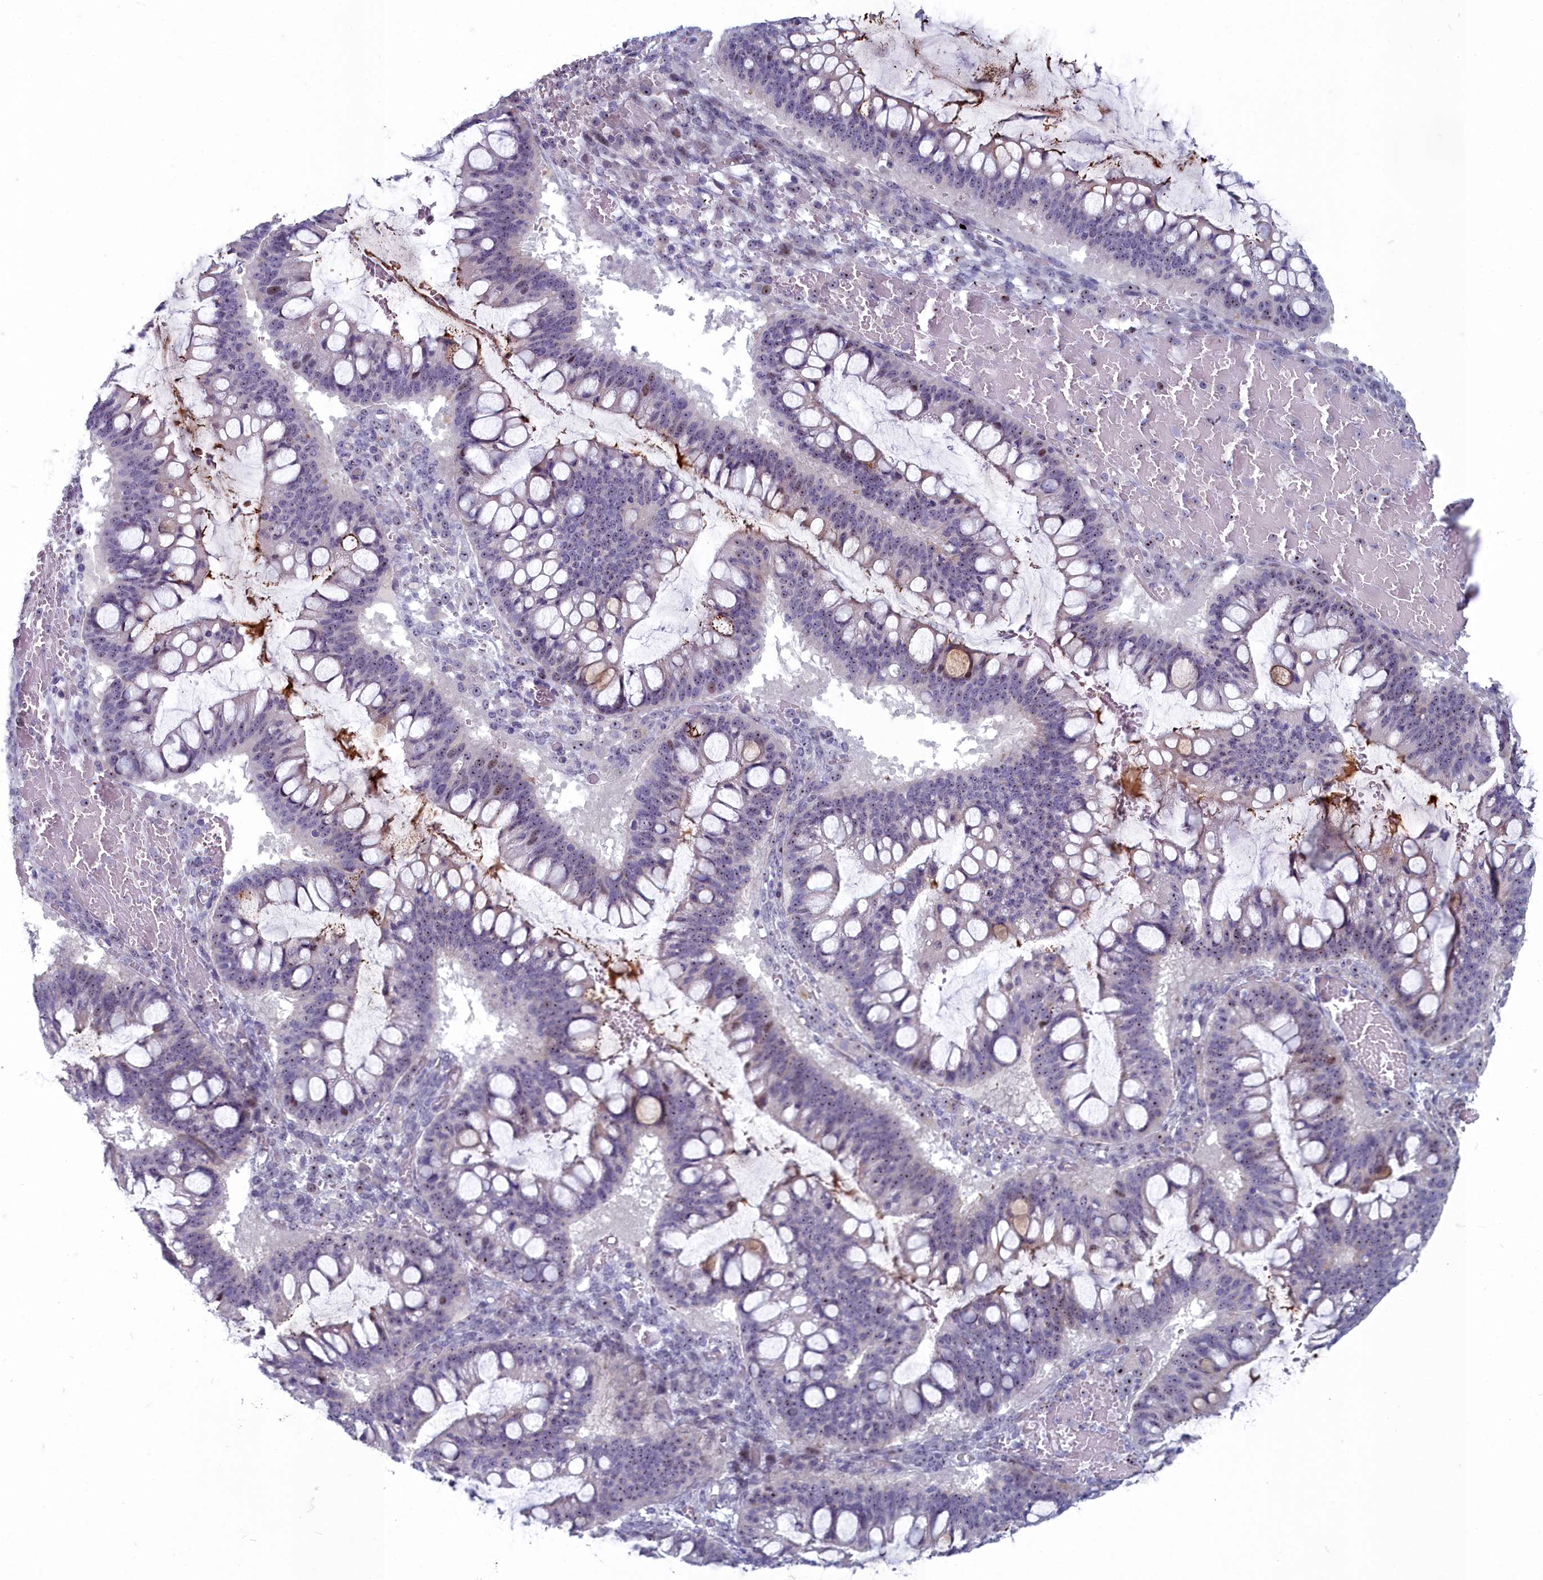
{"staining": {"intensity": "moderate", "quantity": "<25%", "location": "nuclear"}, "tissue": "ovarian cancer", "cell_type": "Tumor cells", "image_type": "cancer", "snomed": [{"axis": "morphology", "description": "Cystadenocarcinoma, mucinous, NOS"}, {"axis": "topography", "description": "Ovary"}], "caption": "Ovarian cancer (mucinous cystadenocarcinoma) stained with a brown dye displays moderate nuclear positive positivity in about <25% of tumor cells.", "gene": "INSYN2A", "patient": {"sex": "female", "age": 73}}